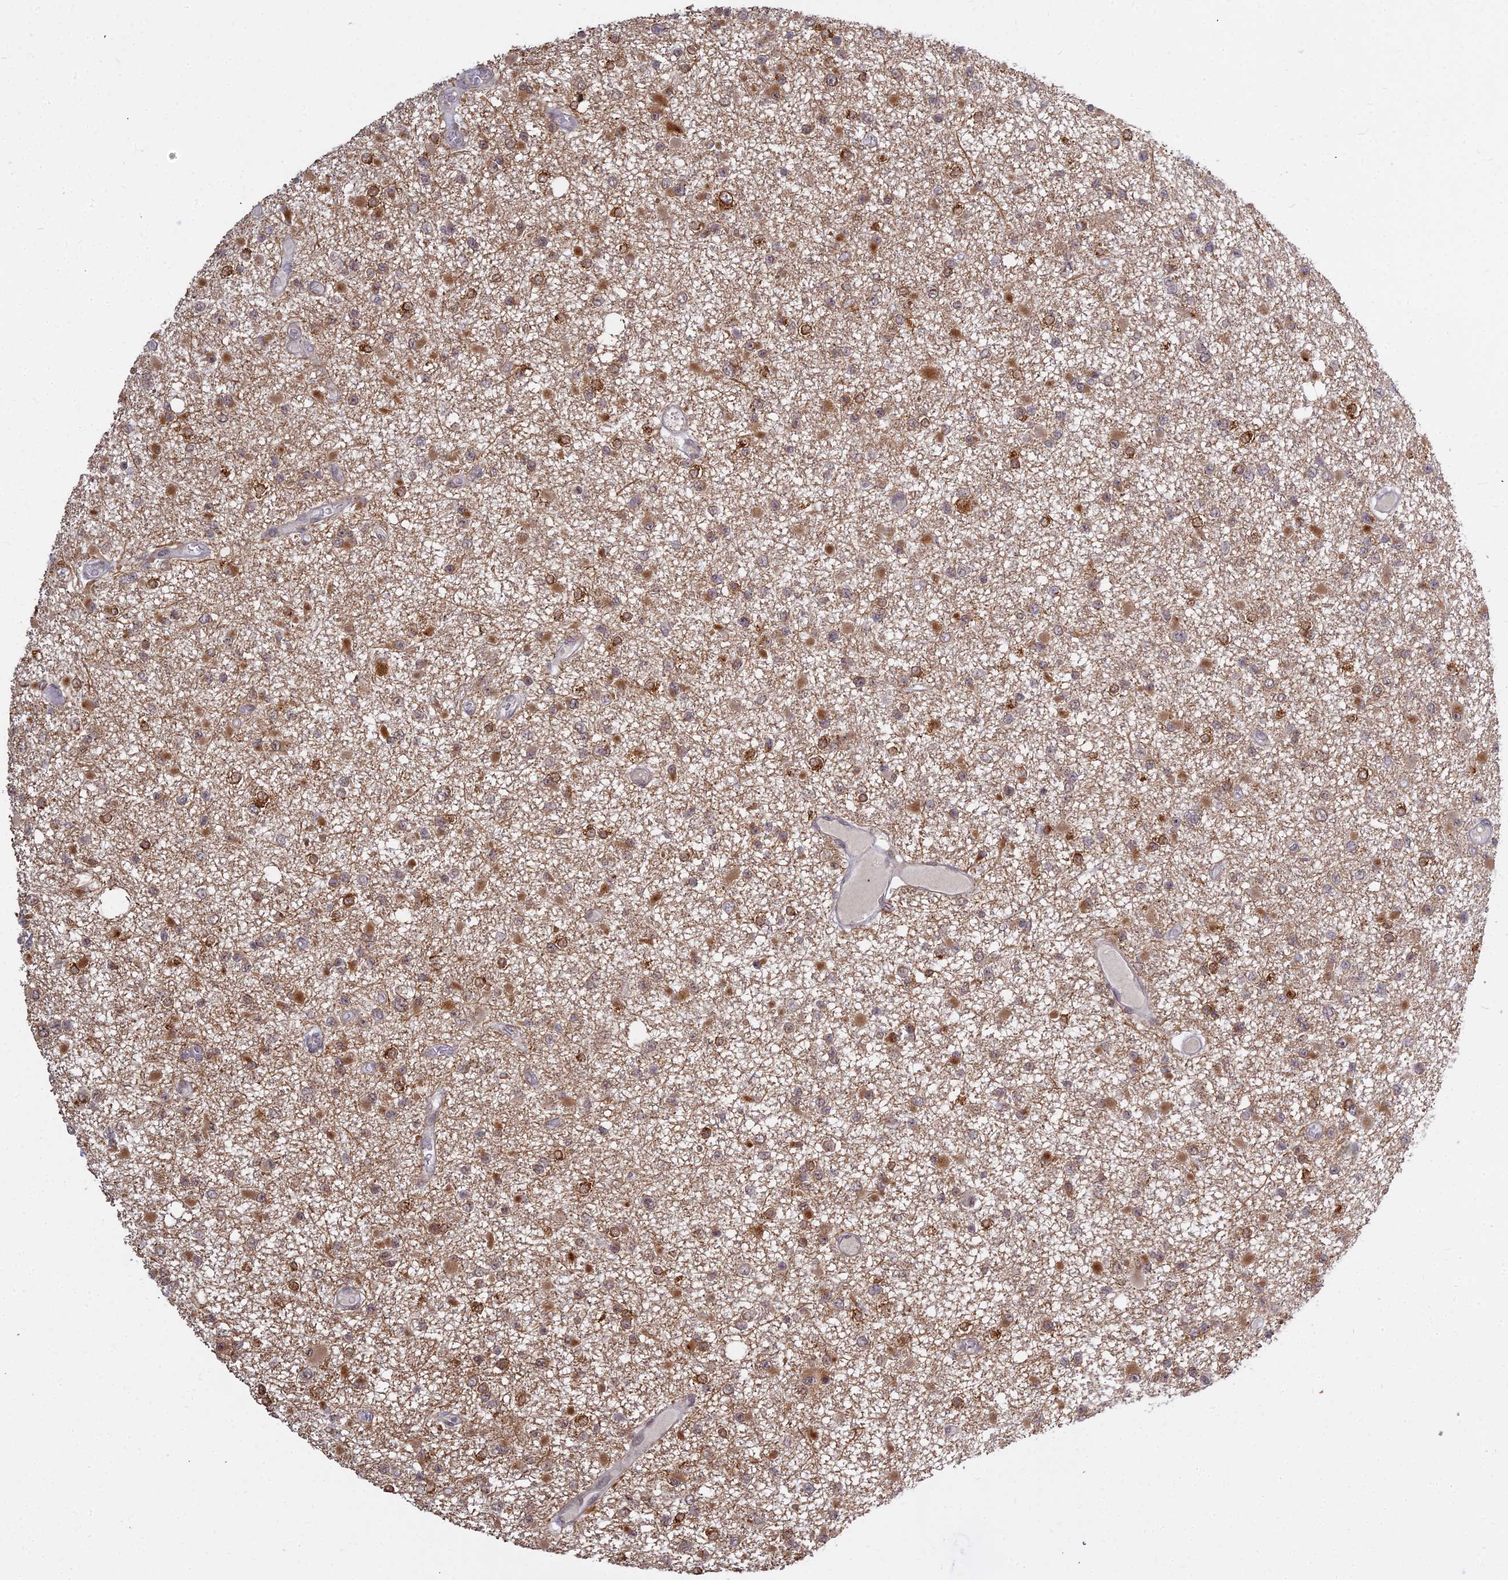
{"staining": {"intensity": "moderate", "quantity": ">75%", "location": "cytoplasmic/membranous,nuclear"}, "tissue": "glioma", "cell_type": "Tumor cells", "image_type": "cancer", "snomed": [{"axis": "morphology", "description": "Glioma, malignant, Low grade"}, {"axis": "topography", "description": "Brain"}], "caption": "Malignant low-grade glioma stained for a protein (brown) reveals moderate cytoplasmic/membranous and nuclear positive staining in about >75% of tumor cells.", "gene": "ABCA2", "patient": {"sex": "female", "age": 22}}